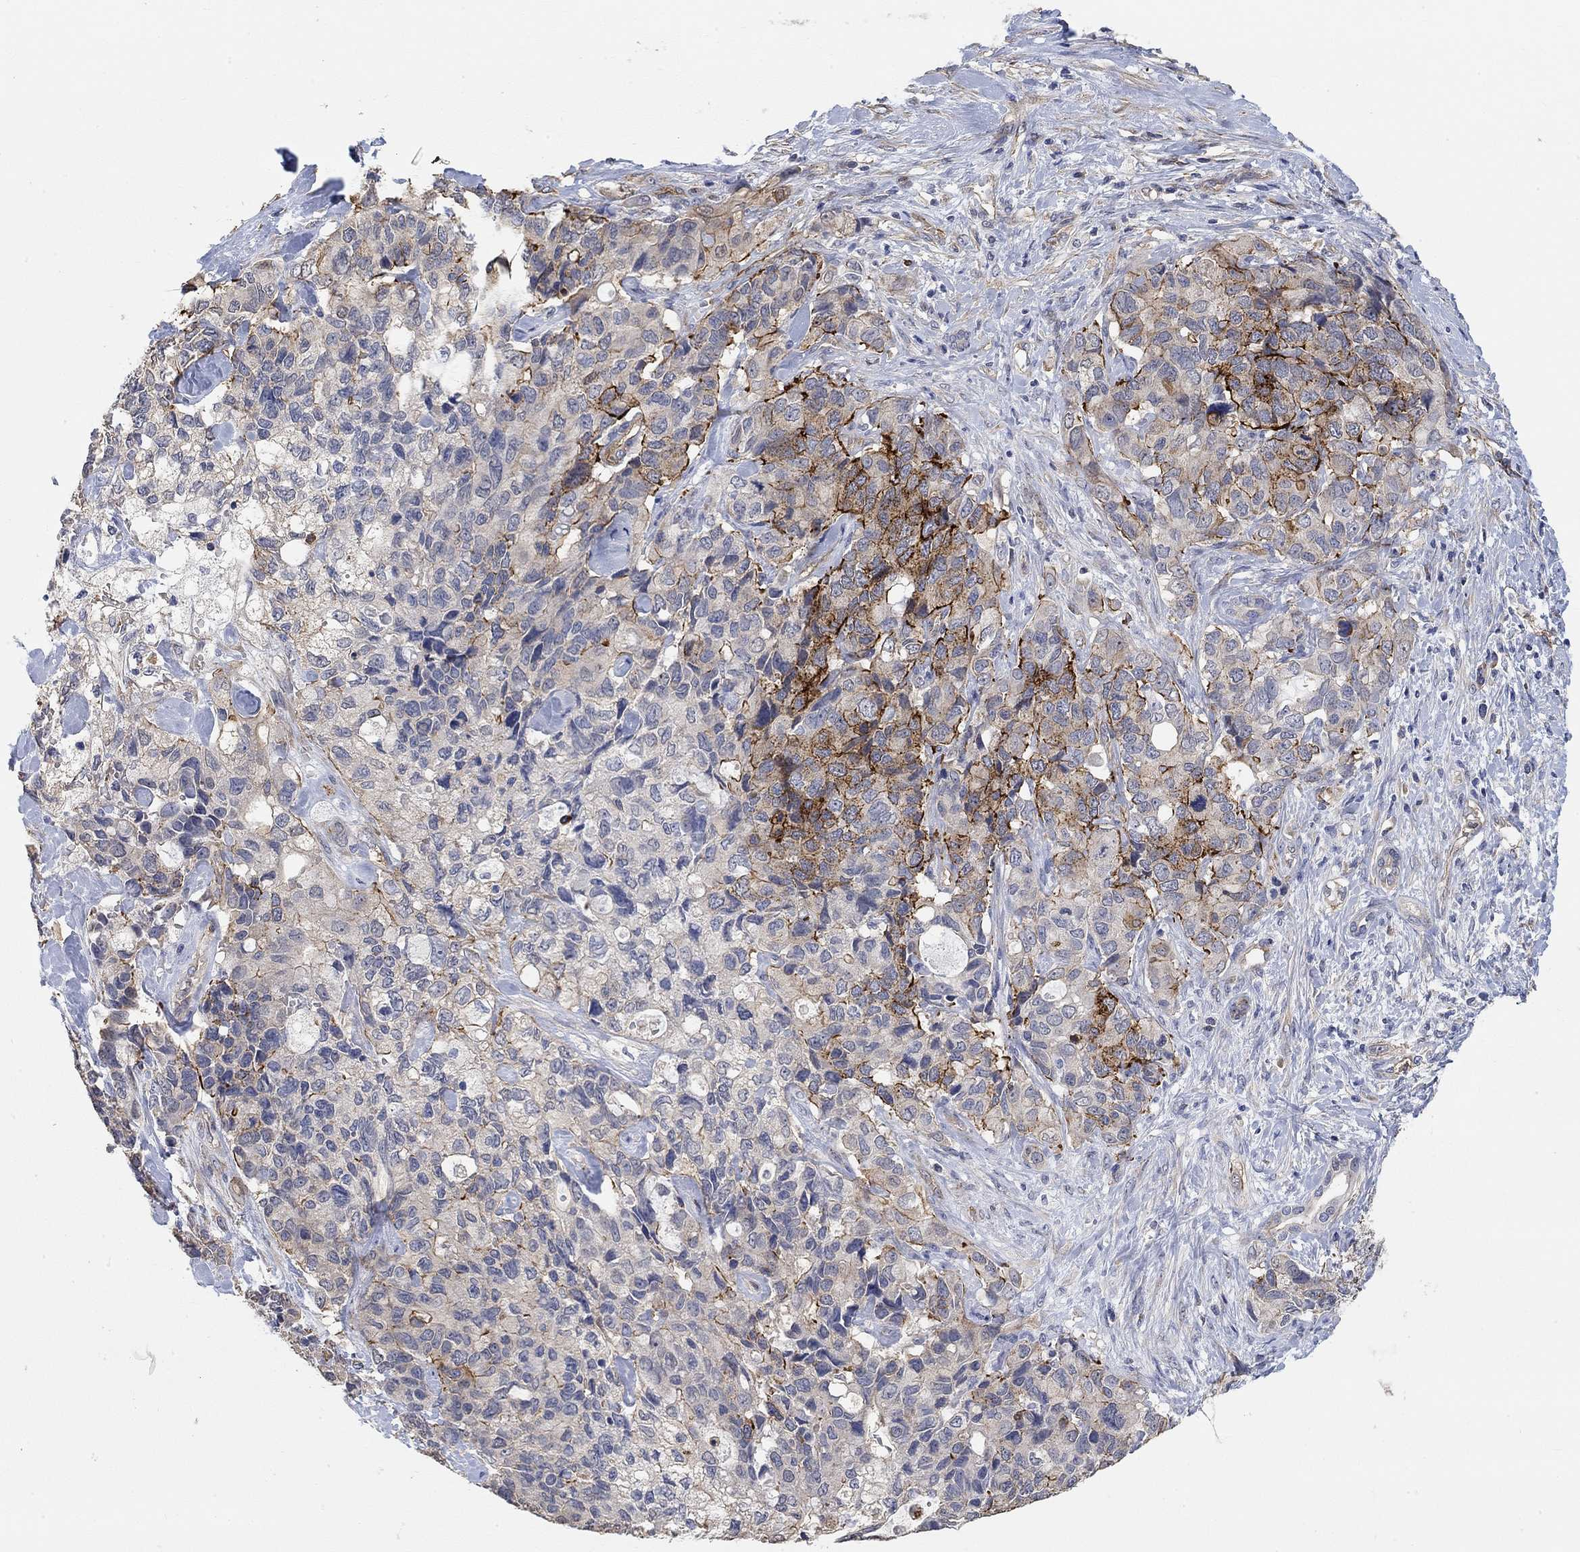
{"staining": {"intensity": "strong", "quantity": "<25%", "location": "cytoplasmic/membranous"}, "tissue": "pancreatic cancer", "cell_type": "Tumor cells", "image_type": "cancer", "snomed": [{"axis": "morphology", "description": "Adenocarcinoma, NOS"}, {"axis": "topography", "description": "Pancreas"}], "caption": "Human pancreatic cancer (adenocarcinoma) stained with a protein marker reveals strong staining in tumor cells.", "gene": "SYT16", "patient": {"sex": "female", "age": 56}}